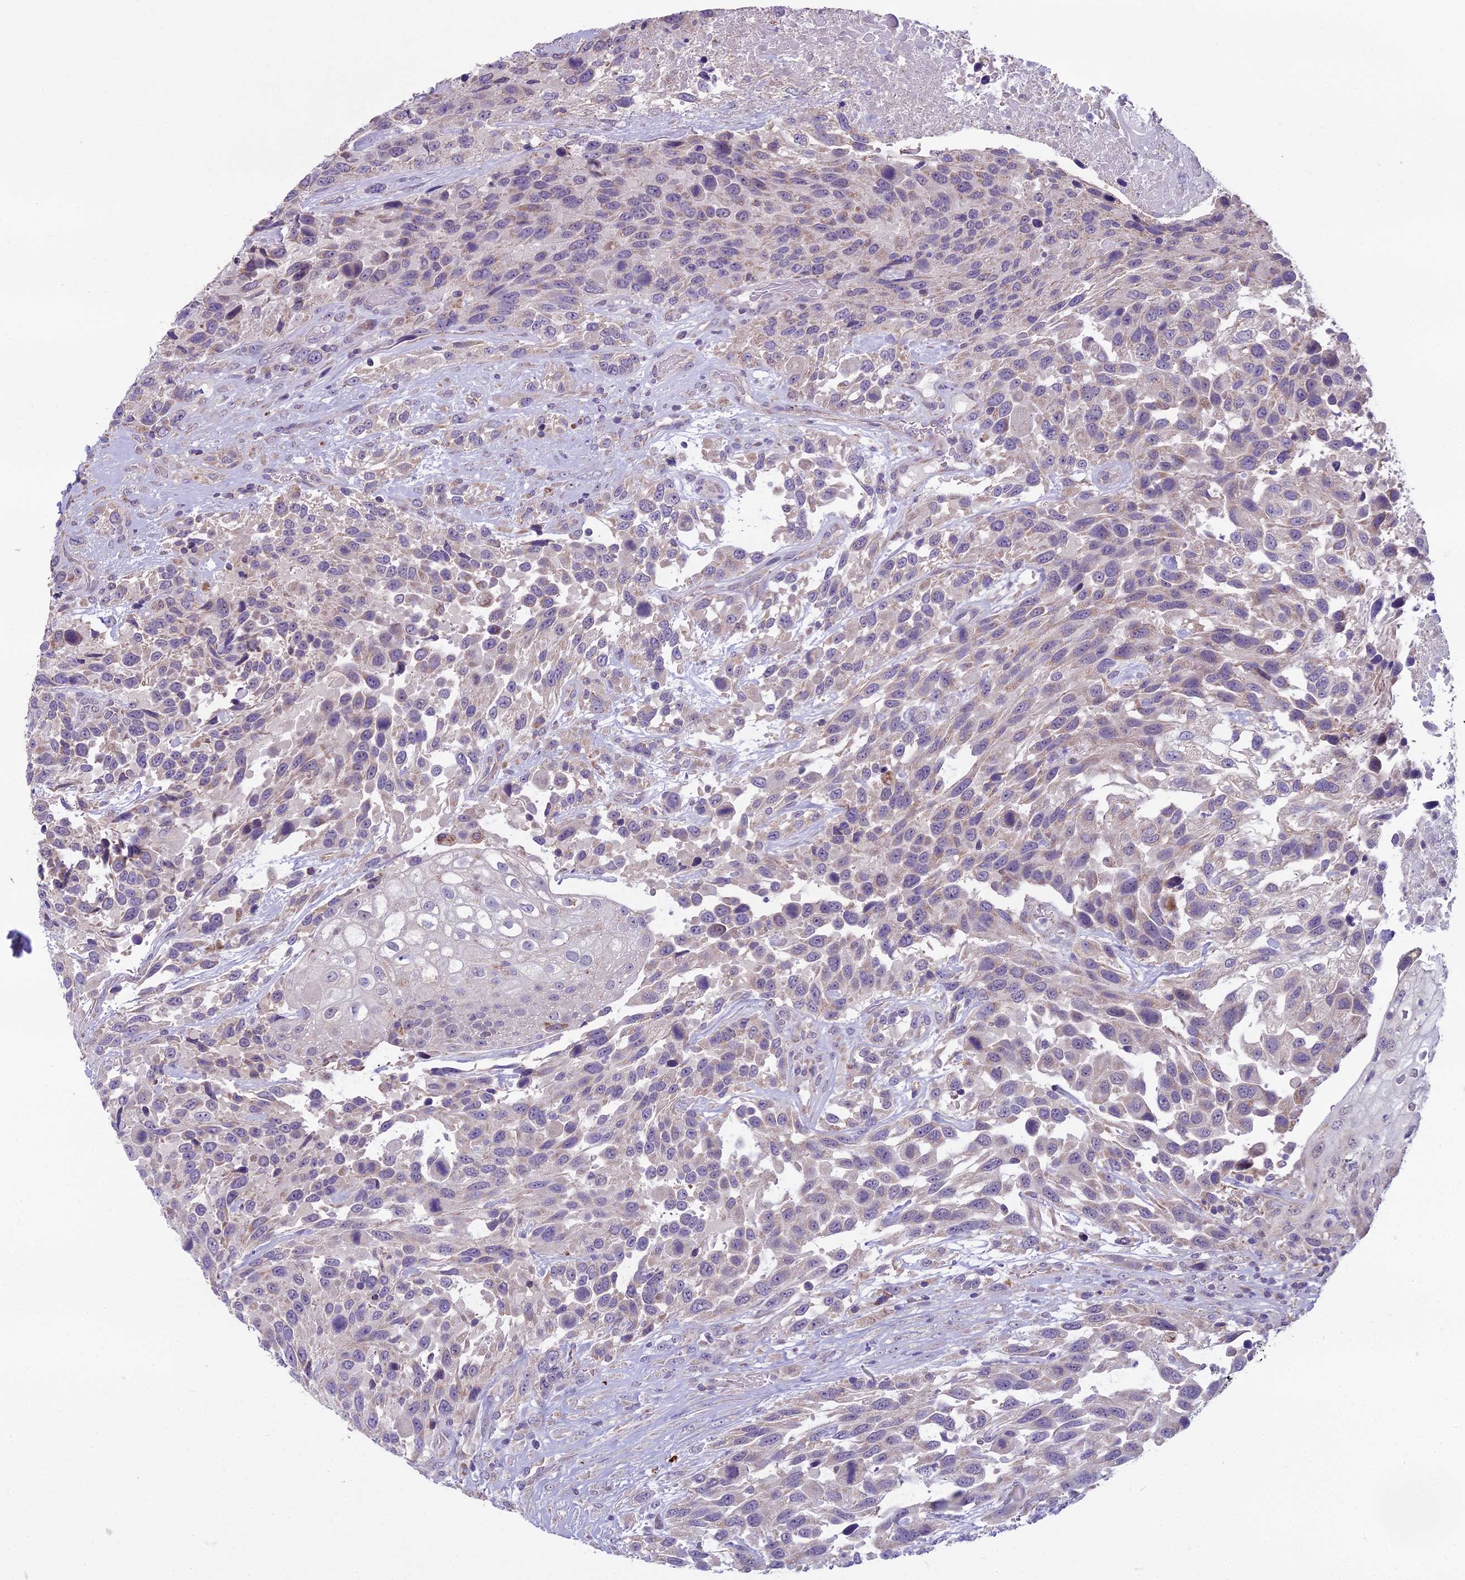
{"staining": {"intensity": "weak", "quantity": "<25%", "location": "cytoplasmic/membranous"}, "tissue": "urothelial cancer", "cell_type": "Tumor cells", "image_type": "cancer", "snomed": [{"axis": "morphology", "description": "Urothelial carcinoma, High grade"}, {"axis": "topography", "description": "Urinary bladder"}], "caption": "This is an immunohistochemistry photomicrograph of human urothelial cancer. There is no positivity in tumor cells.", "gene": "DUS2", "patient": {"sex": "female", "age": 70}}